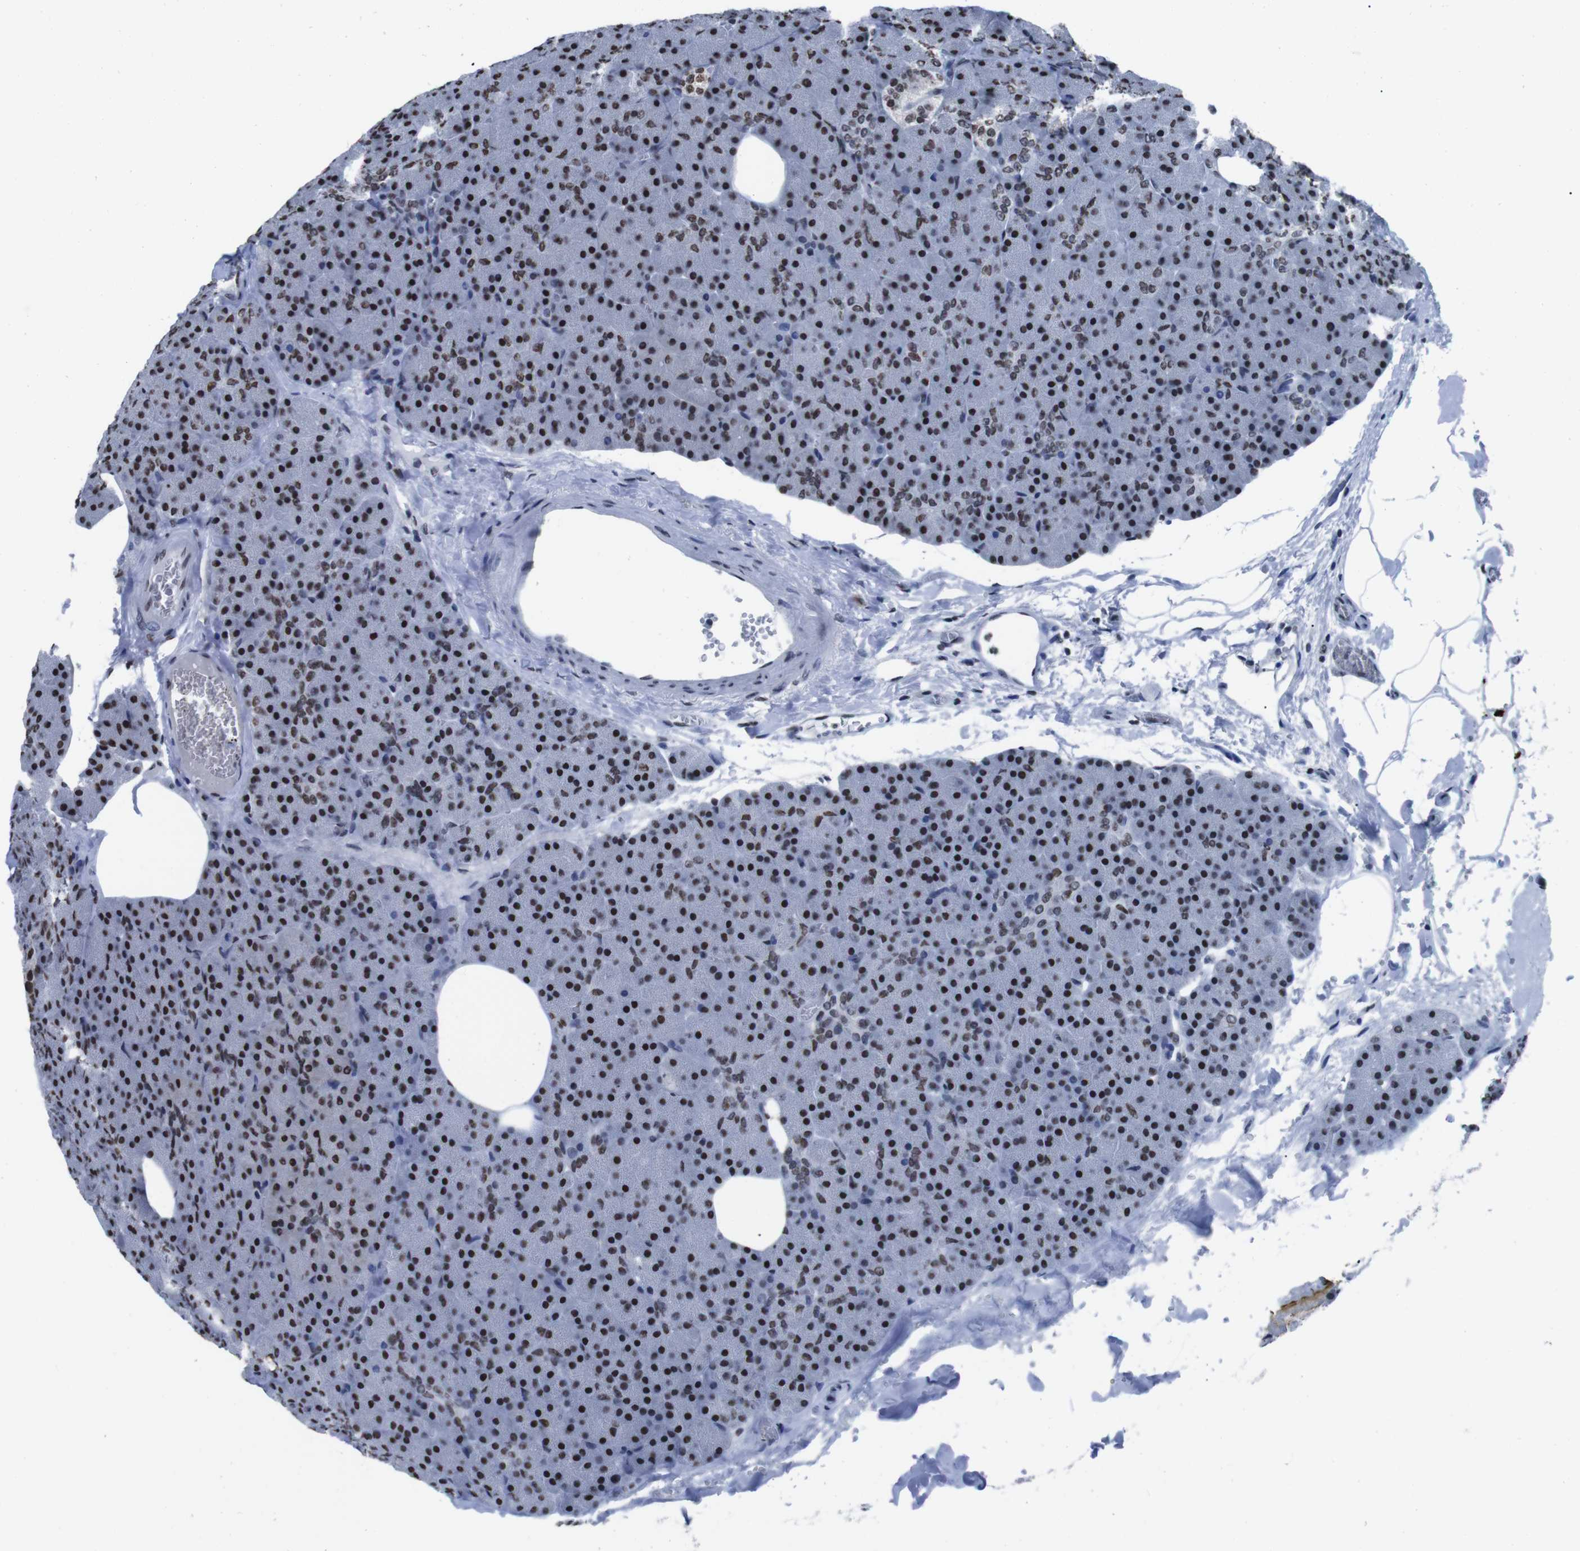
{"staining": {"intensity": "strong", "quantity": "25%-75%", "location": "nuclear"}, "tissue": "pancreas", "cell_type": "Exocrine glandular cells", "image_type": "normal", "snomed": [{"axis": "morphology", "description": "Normal tissue, NOS"}, {"axis": "topography", "description": "Pancreas"}], "caption": "IHC of benign human pancreas exhibits high levels of strong nuclear expression in approximately 25%-75% of exocrine glandular cells. IHC stains the protein of interest in brown and the nuclei are stained blue.", "gene": "PIP4P2", "patient": {"sex": "female", "age": 35}}